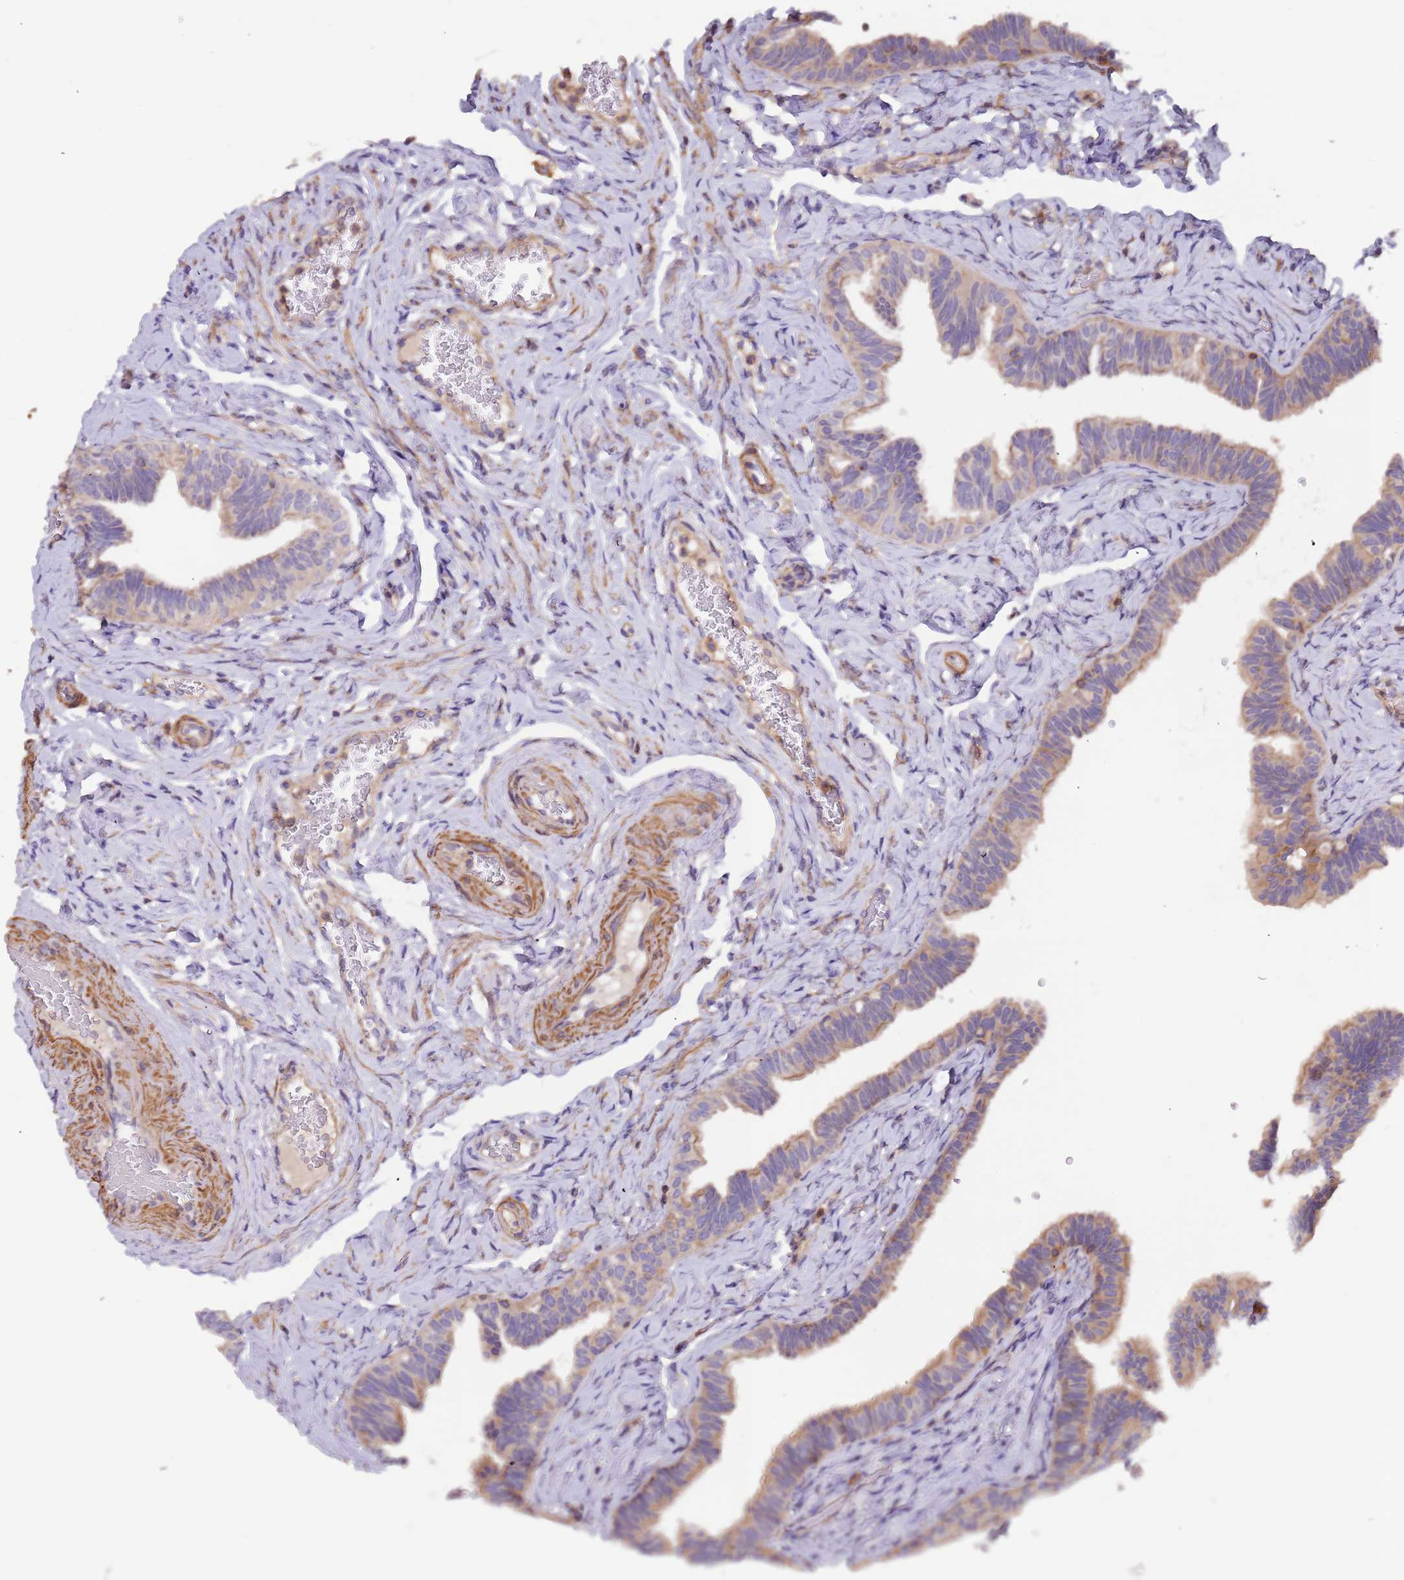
{"staining": {"intensity": "weak", "quantity": "<25%", "location": "cytoplasmic/membranous"}, "tissue": "fallopian tube", "cell_type": "Glandular cells", "image_type": "normal", "snomed": [{"axis": "morphology", "description": "Normal tissue, NOS"}, {"axis": "topography", "description": "Fallopian tube"}], "caption": "Glandular cells show no significant staining in benign fallopian tube. (DAB (3,3'-diaminobenzidine) immunohistochemistry visualized using brightfield microscopy, high magnification).", "gene": "SYT4", "patient": {"sex": "female", "age": 39}}